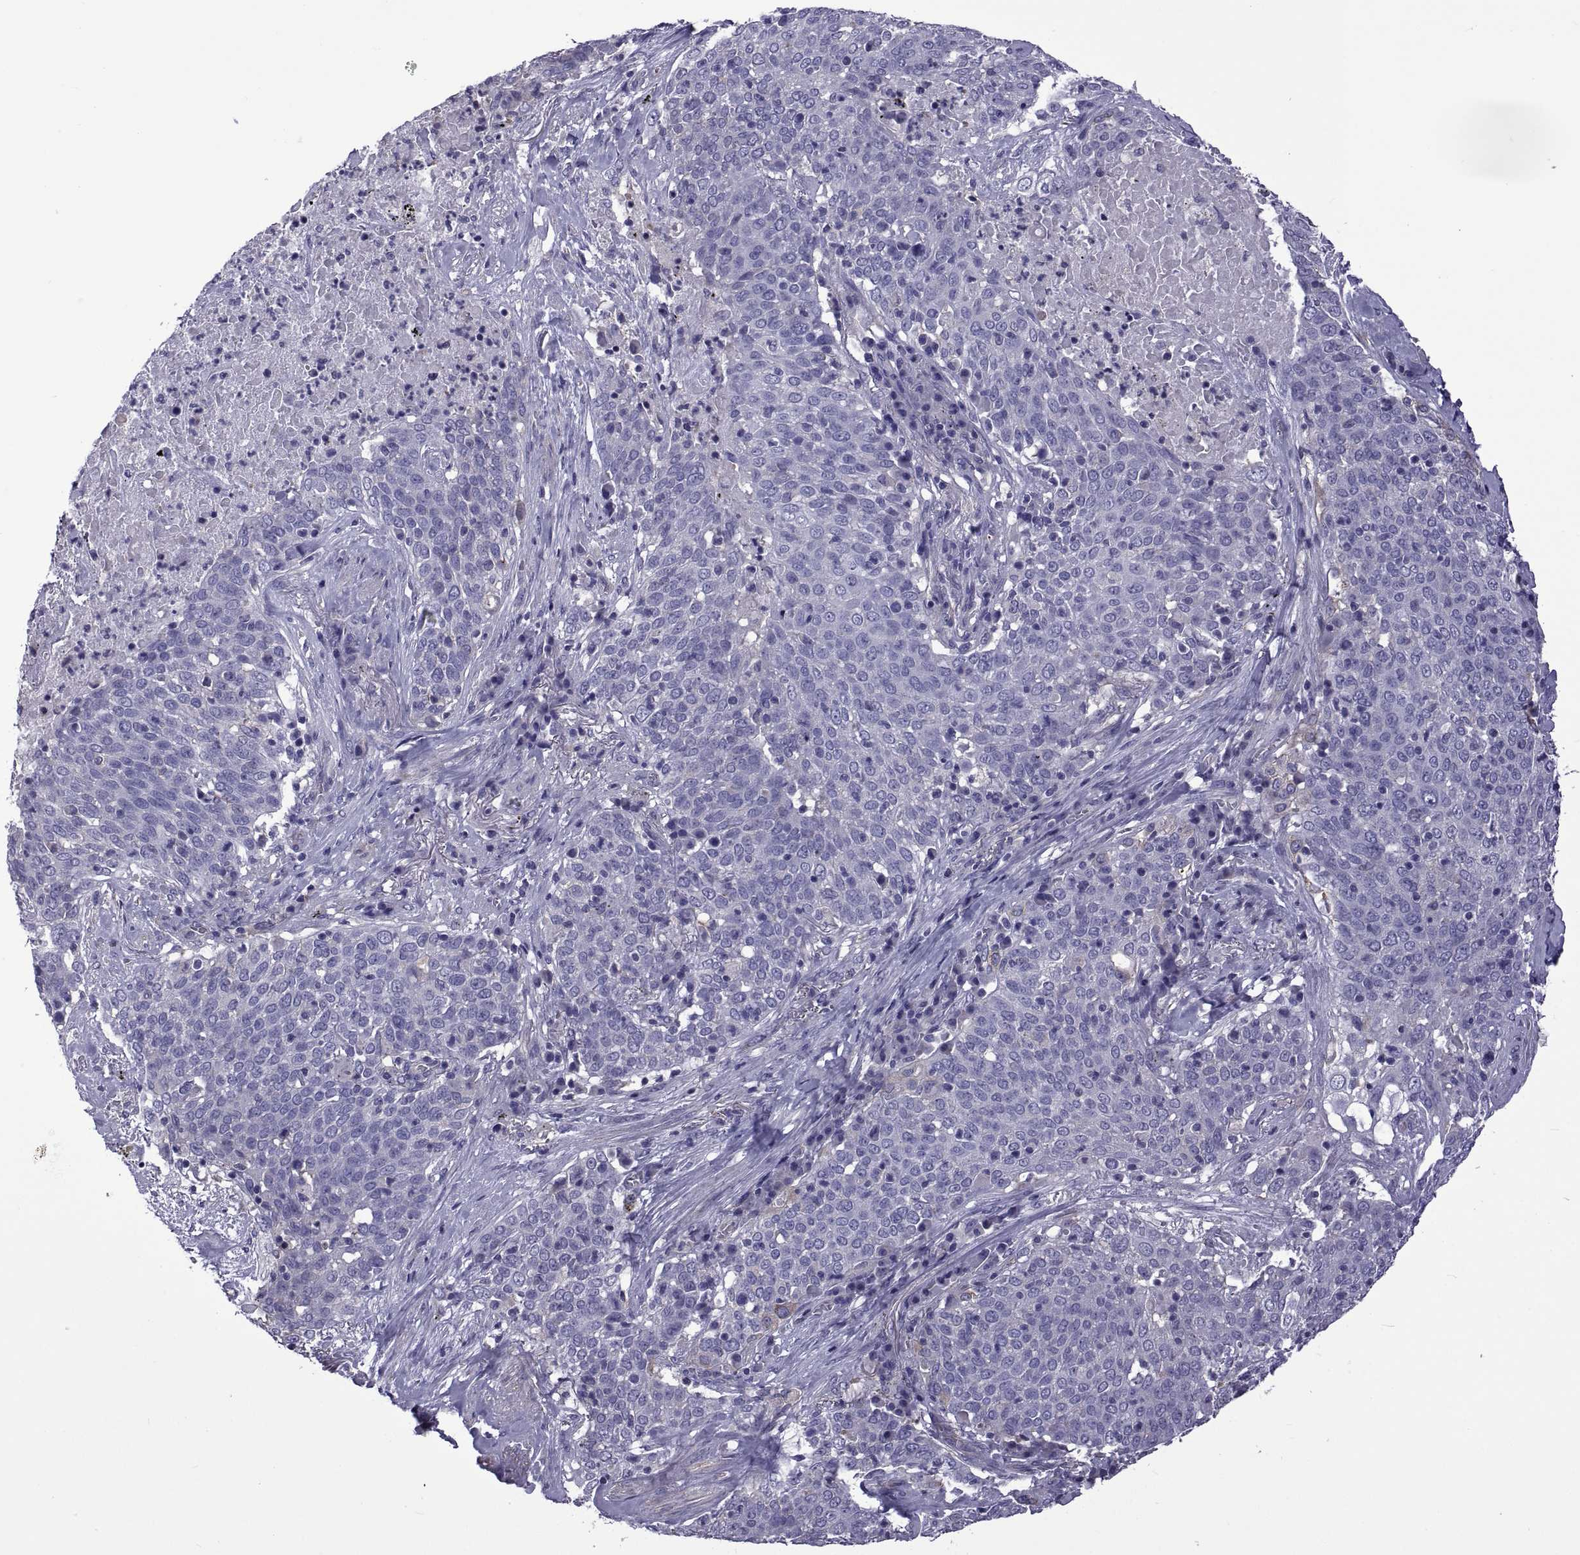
{"staining": {"intensity": "negative", "quantity": "none", "location": "none"}, "tissue": "lung cancer", "cell_type": "Tumor cells", "image_type": "cancer", "snomed": [{"axis": "morphology", "description": "Squamous cell carcinoma, NOS"}, {"axis": "topography", "description": "Lung"}], "caption": "Immunohistochemistry photomicrograph of human lung cancer (squamous cell carcinoma) stained for a protein (brown), which reveals no positivity in tumor cells.", "gene": "TMC3", "patient": {"sex": "male", "age": 82}}